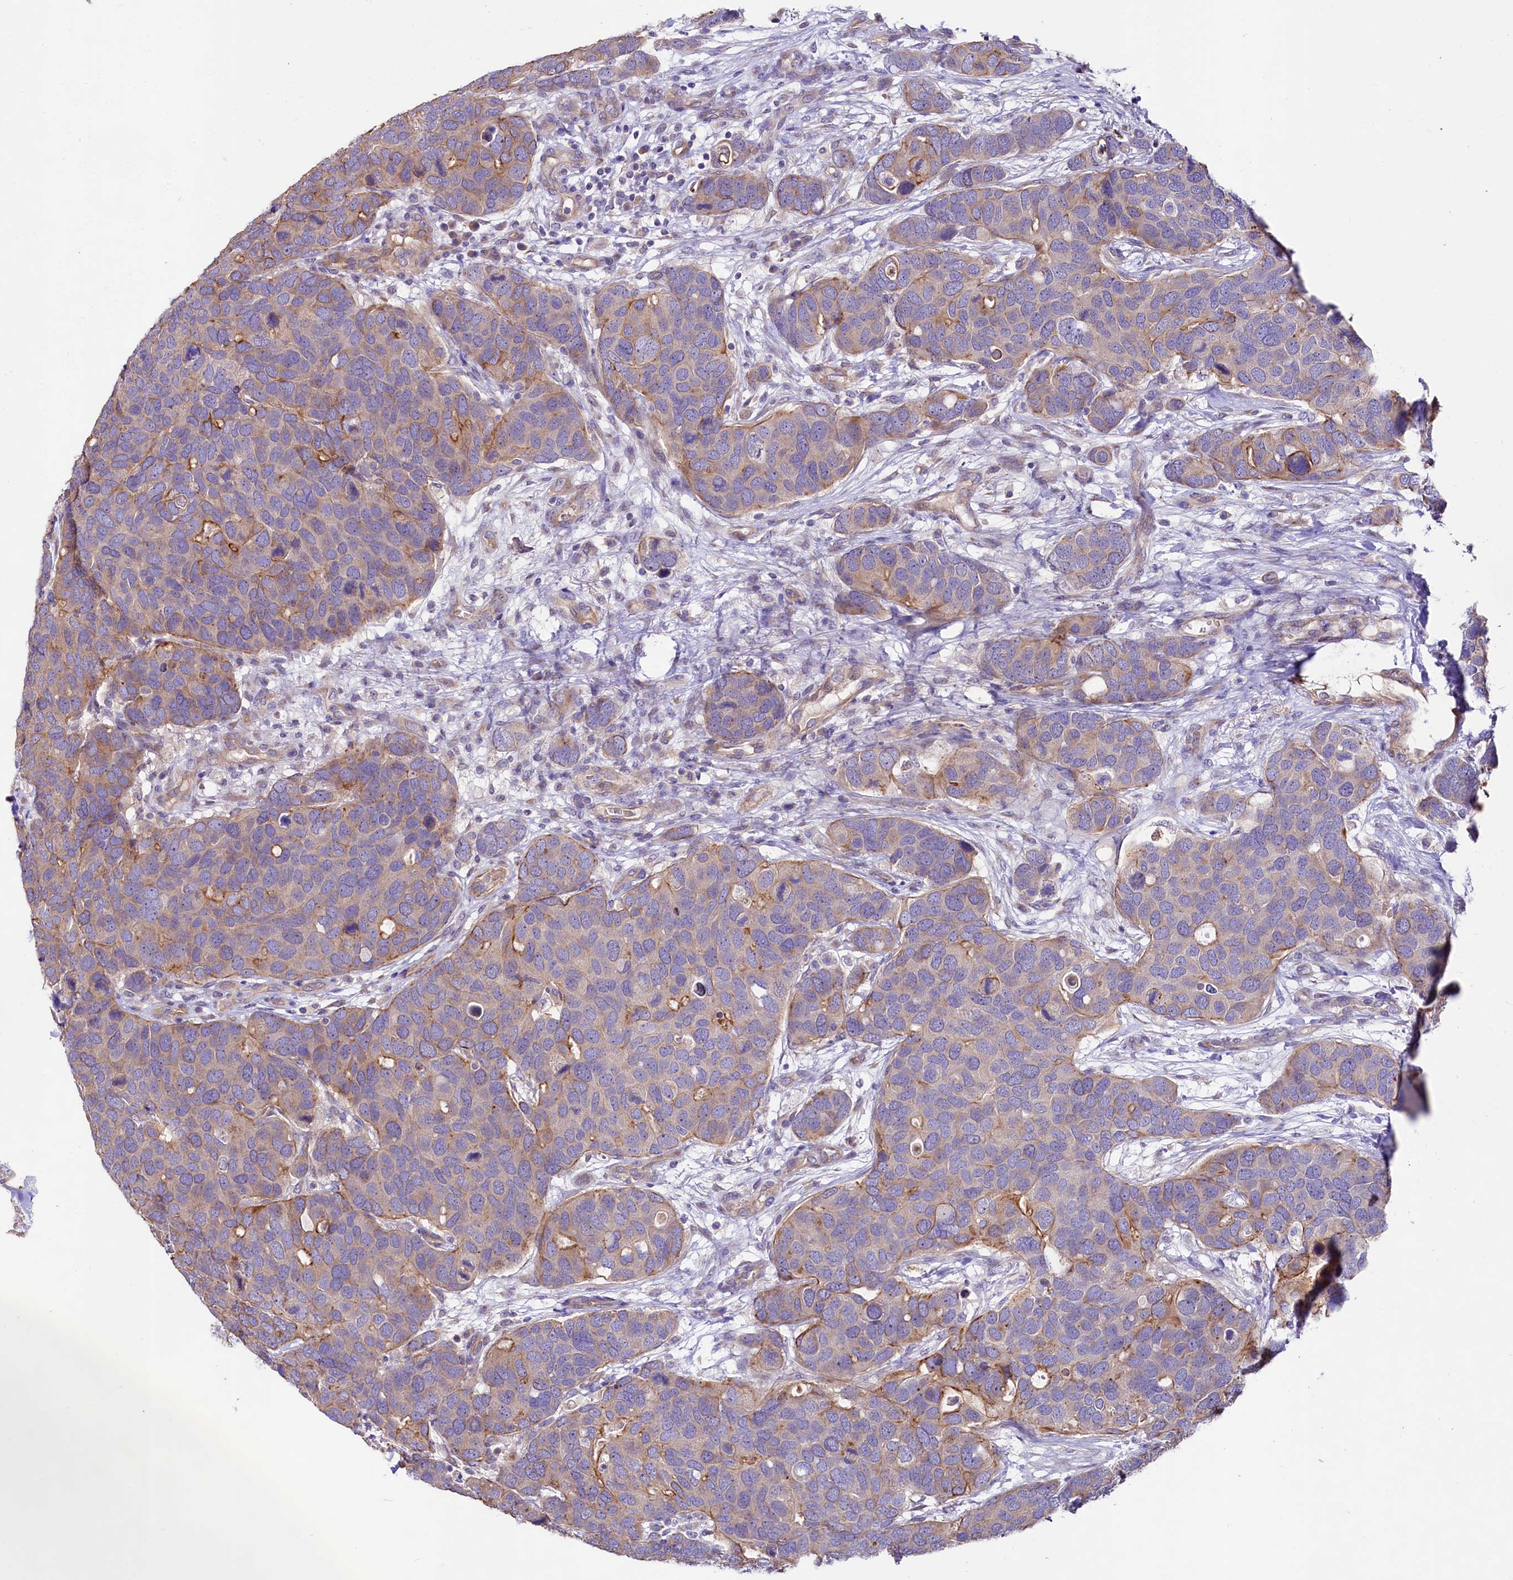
{"staining": {"intensity": "moderate", "quantity": "25%-75%", "location": "cytoplasmic/membranous"}, "tissue": "breast cancer", "cell_type": "Tumor cells", "image_type": "cancer", "snomed": [{"axis": "morphology", "description": "Duct carcinoma"}, {"axis": "topography", "description": "Breast"}], "caption": "Immunohistochemistry (IHC) staining of invasive ductal carcinoma (breast), which reveals medium levels of moderate cytoplasmic/membranous expression in approximately 25%-75% of tumor cells indicating moderate cytoplasmic/membranous protein expression. The staining was performed using DAB (brown) for protein detection and nuclei were counterstained in hematoxylin (blue).", "gene": "VPS11", "patient": {"sex": "female", "age": 83}}